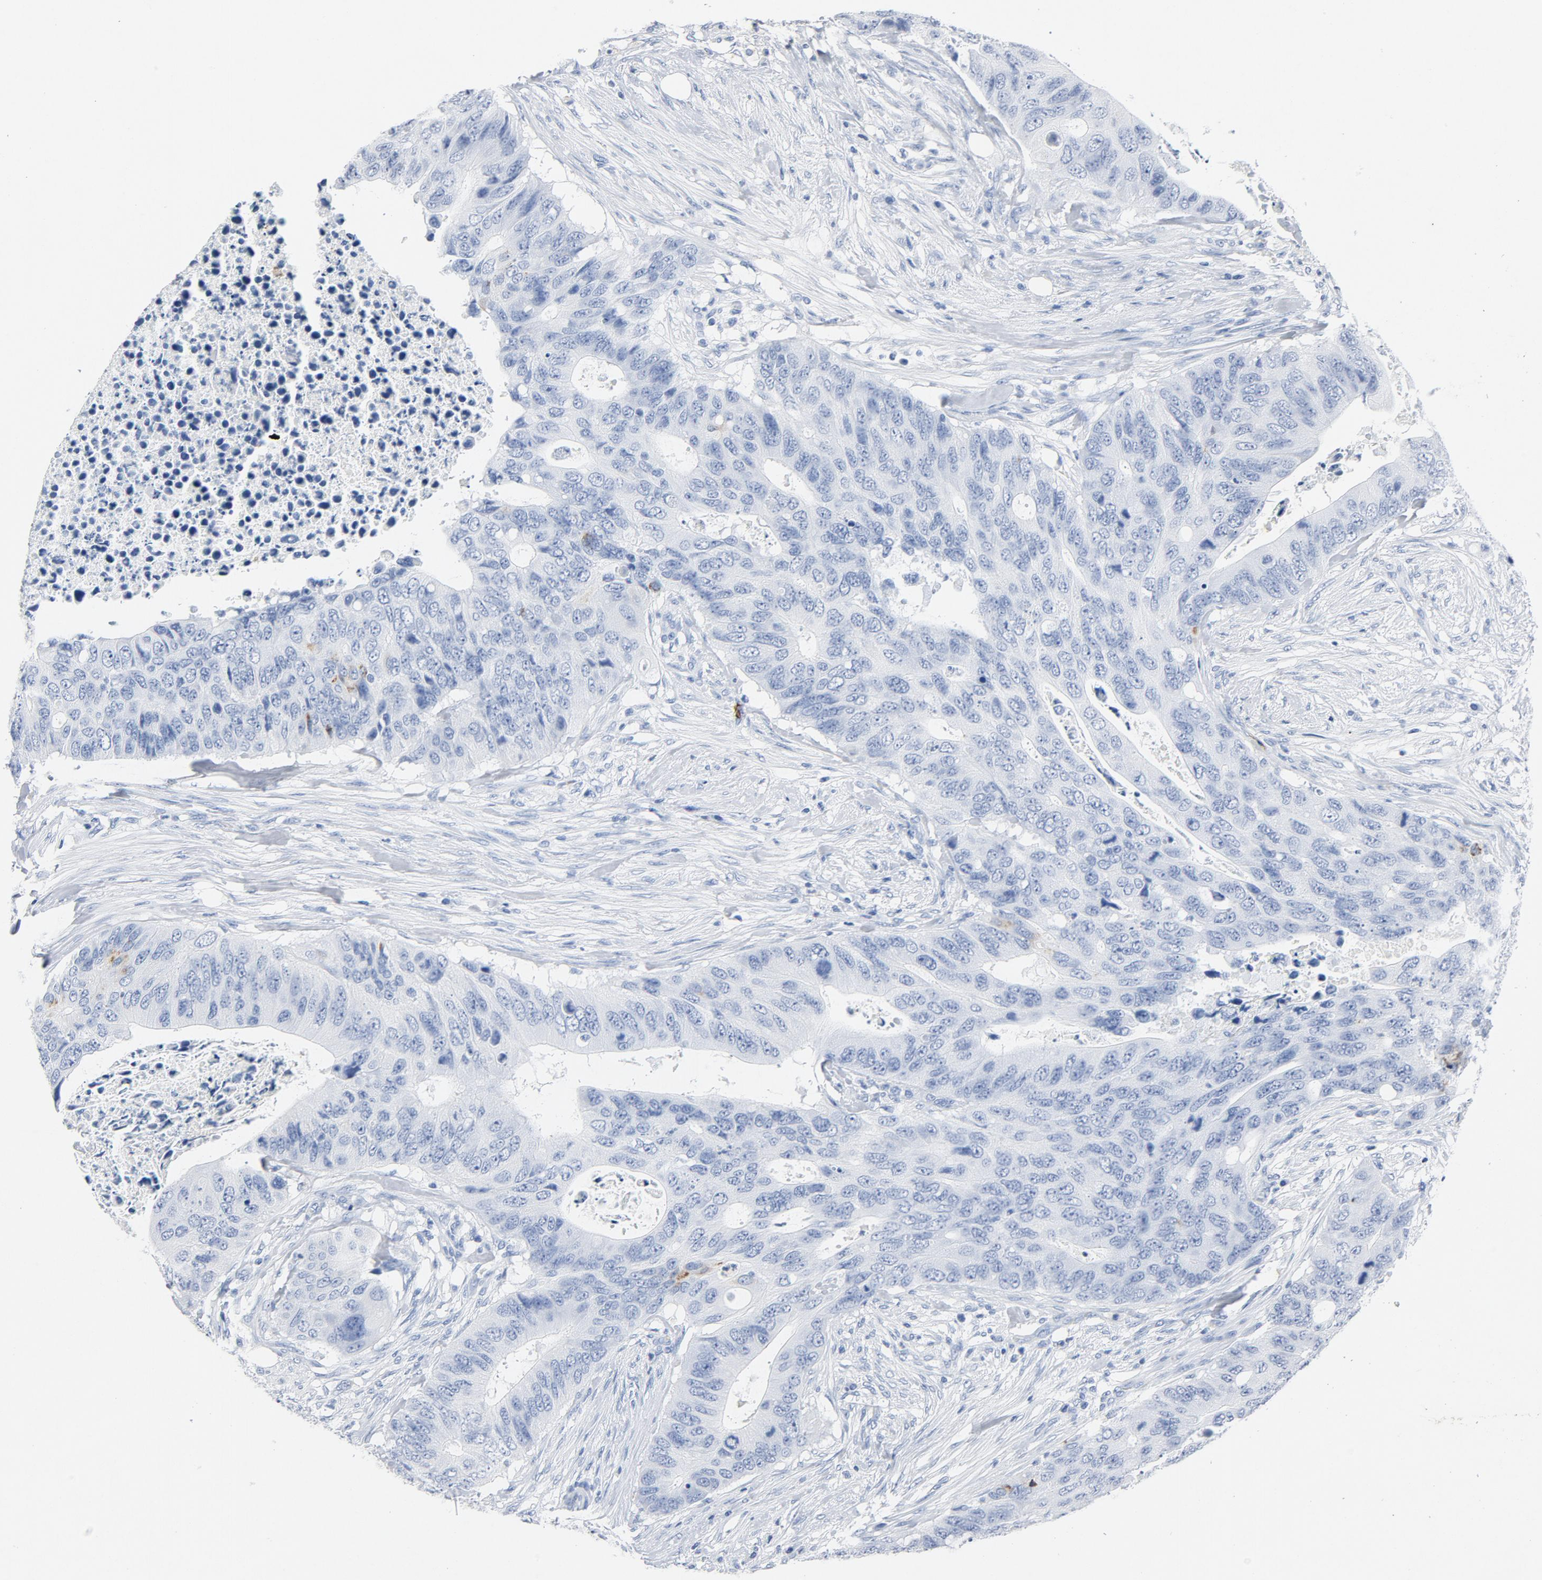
{"staining": {"intensity": "negative", "quantity": "none", "location": "none"}, "tissue": "colorectal cancer", "cell_type": "Tumor cells", "image_type": "cancer", "snomed": [{"axis": "morphology", "description": "Adenocarcinoma, NOS"}, {"axis": "topography", "description": "Colon"}], "caption": "Tumor cells are negative for protein expression in human adenocarcinoma (colorectal).", "gene": "PTPRB", "patient": {"sex": "male", "age": 71}}